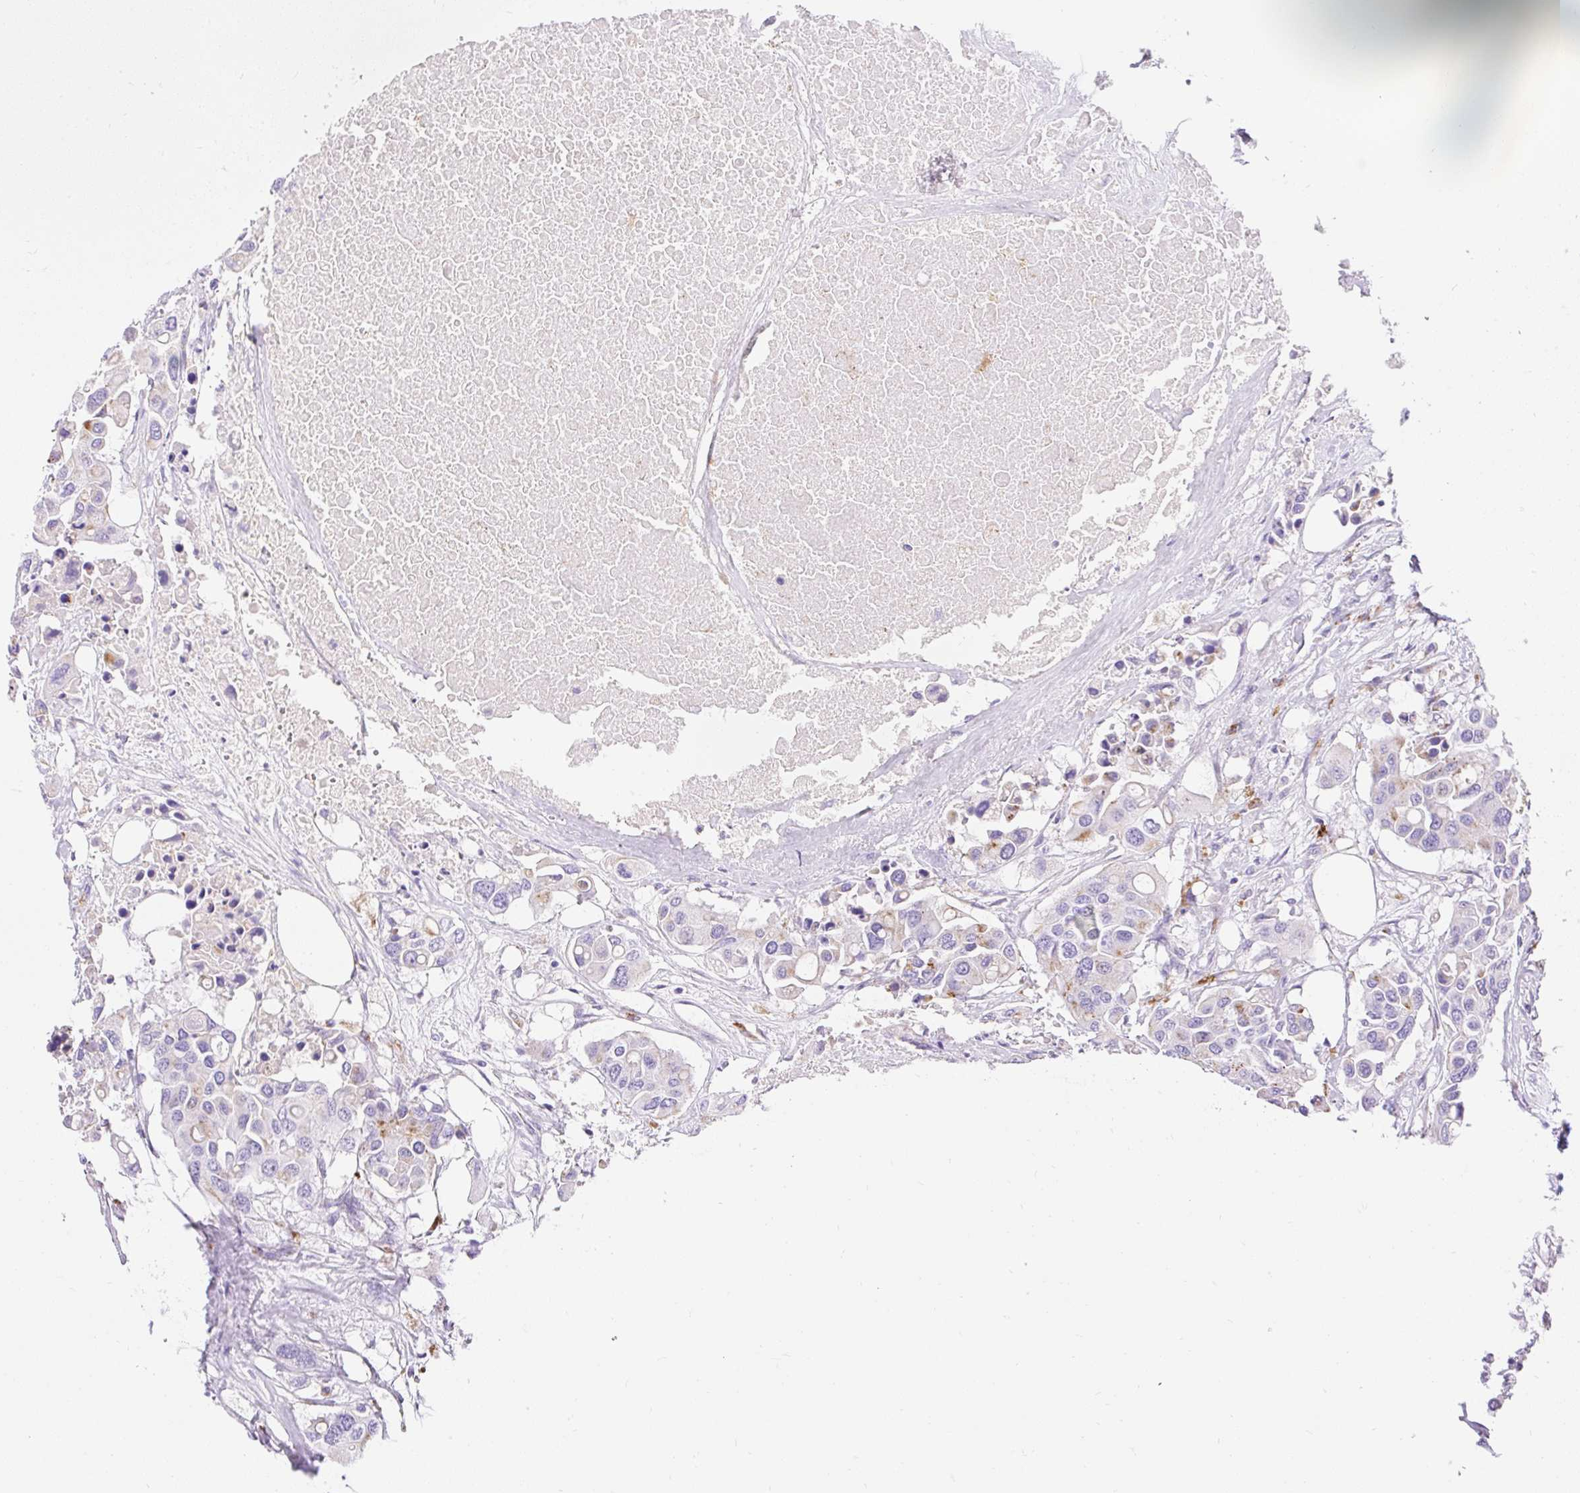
{"staining": {"intensity": "weak", "quantity": "<25%", "location": "cytoplasmic/membranous"}, "tissue": "colorectal cancer", "cell_type": "Tumor cells", "image_type": "cancer", "snomed": [{"axis": "morphology", "description": "Adenocarcinoma, NOS"}, {"axis": "topography", "description": "Colon"}], "caption": "DAB (3,3'-diaminobenzidine) immunohistochemical staining of colorectal cancer shows no significant expression in tumor cells.", "gene": "HEXB", "patient": {"sex": "male", "age": 77}}